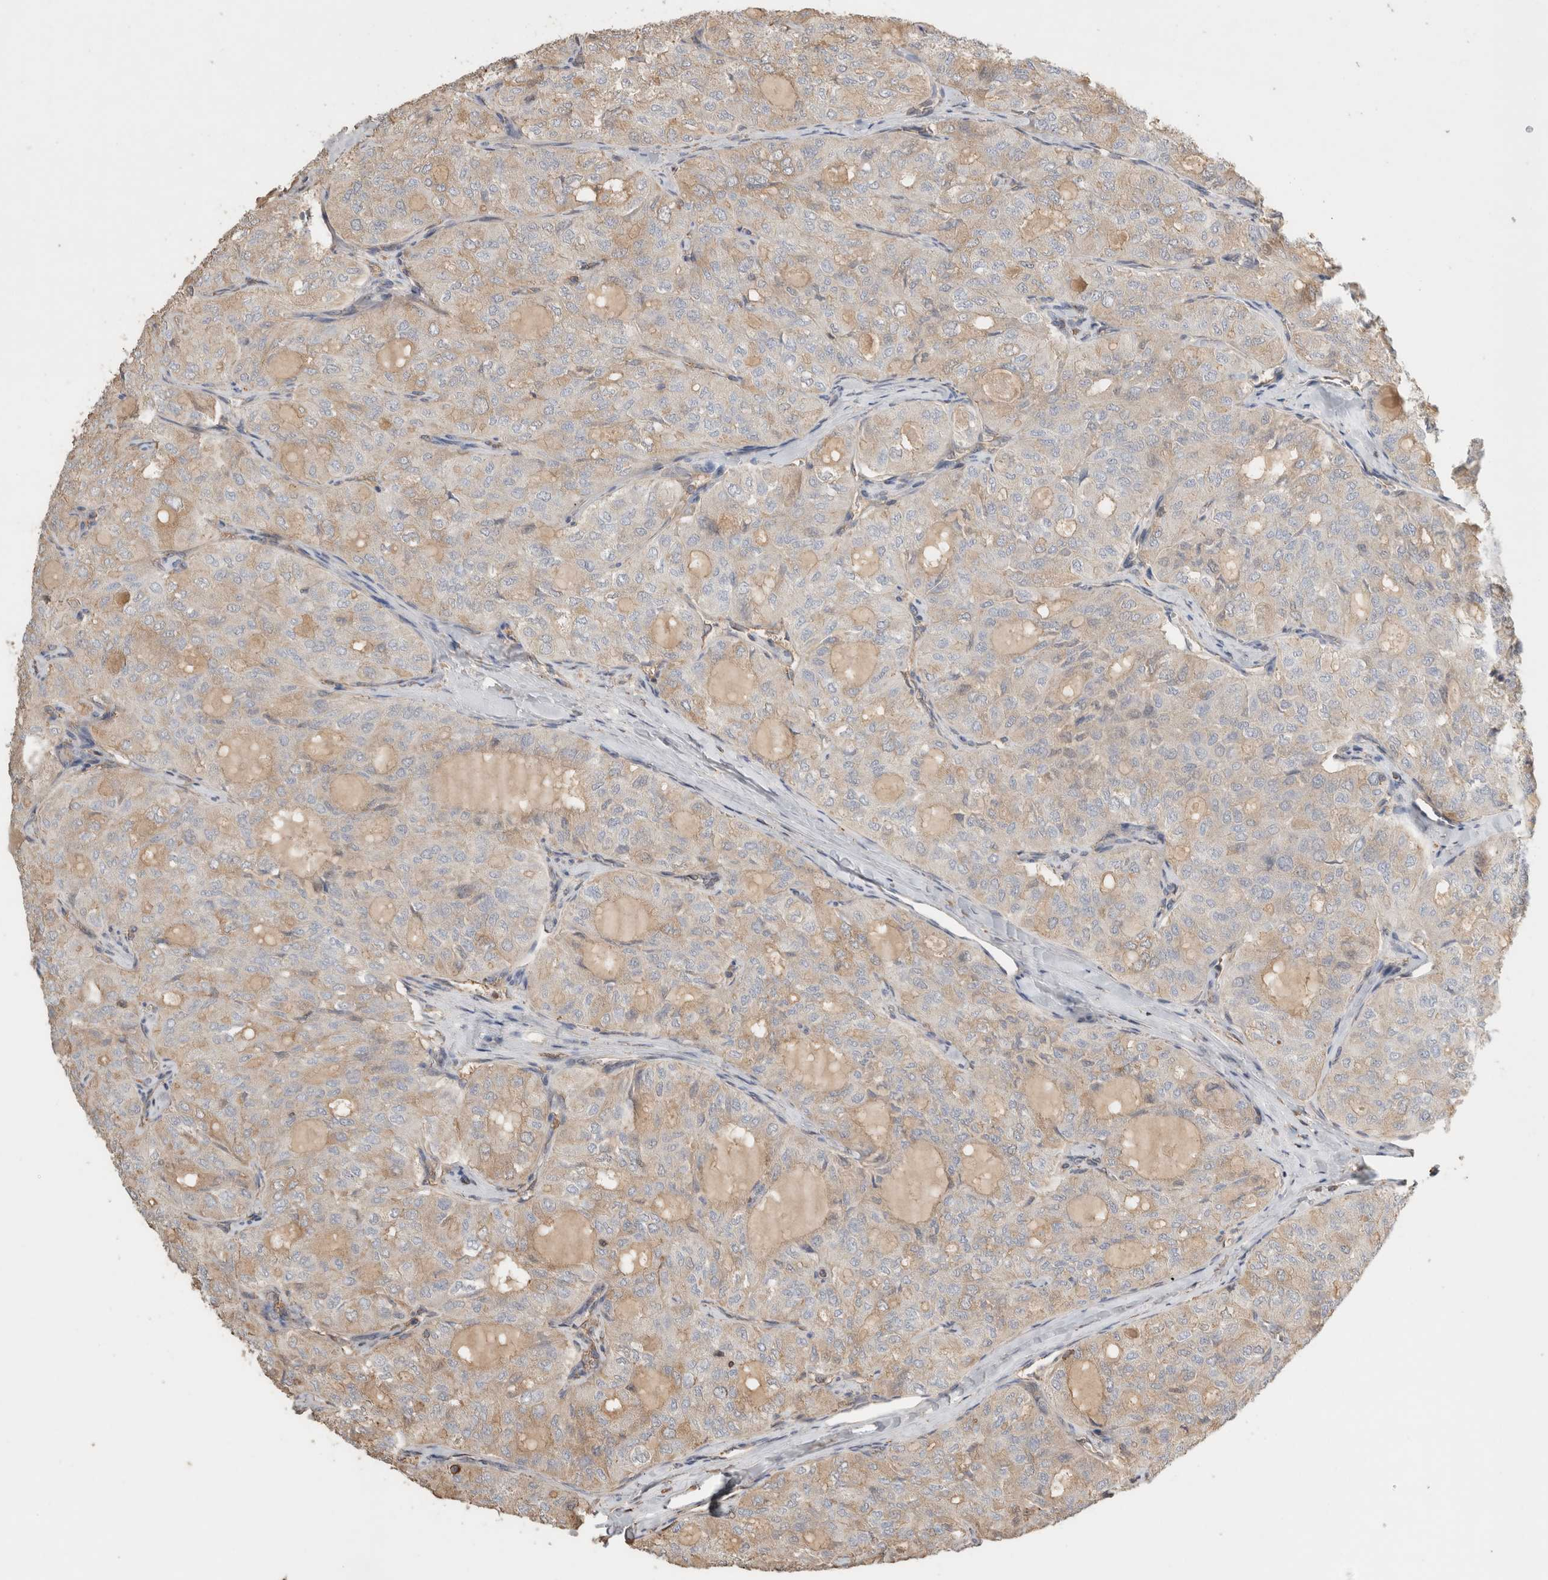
{"staining": {"intensity": "moderate", "quantity": ">75%", "location": "cytoplasmic/membranous"}, "tissue": "thyroid cancer", "cell_type": "Tumor cells", "image_type": "cancer", "snomed": [{"axis": "morphology", "description": "Follicular adenoma carcinoma, NOS"}, {"axis": "topography", "description": "Thyroid gland"}], "caption": "This image reveals thyroid cancer (follicular adenoma carcinoma) stained with immunohistochemistry (IHC) to label a protein in brown. The cytoplasmic/membranous of tumor cells show moderate positivity for the protein. Nuclei are counter-stained blue.", "gene": "EIF4G3", "patient": {"sex": "male", "age": 75}}